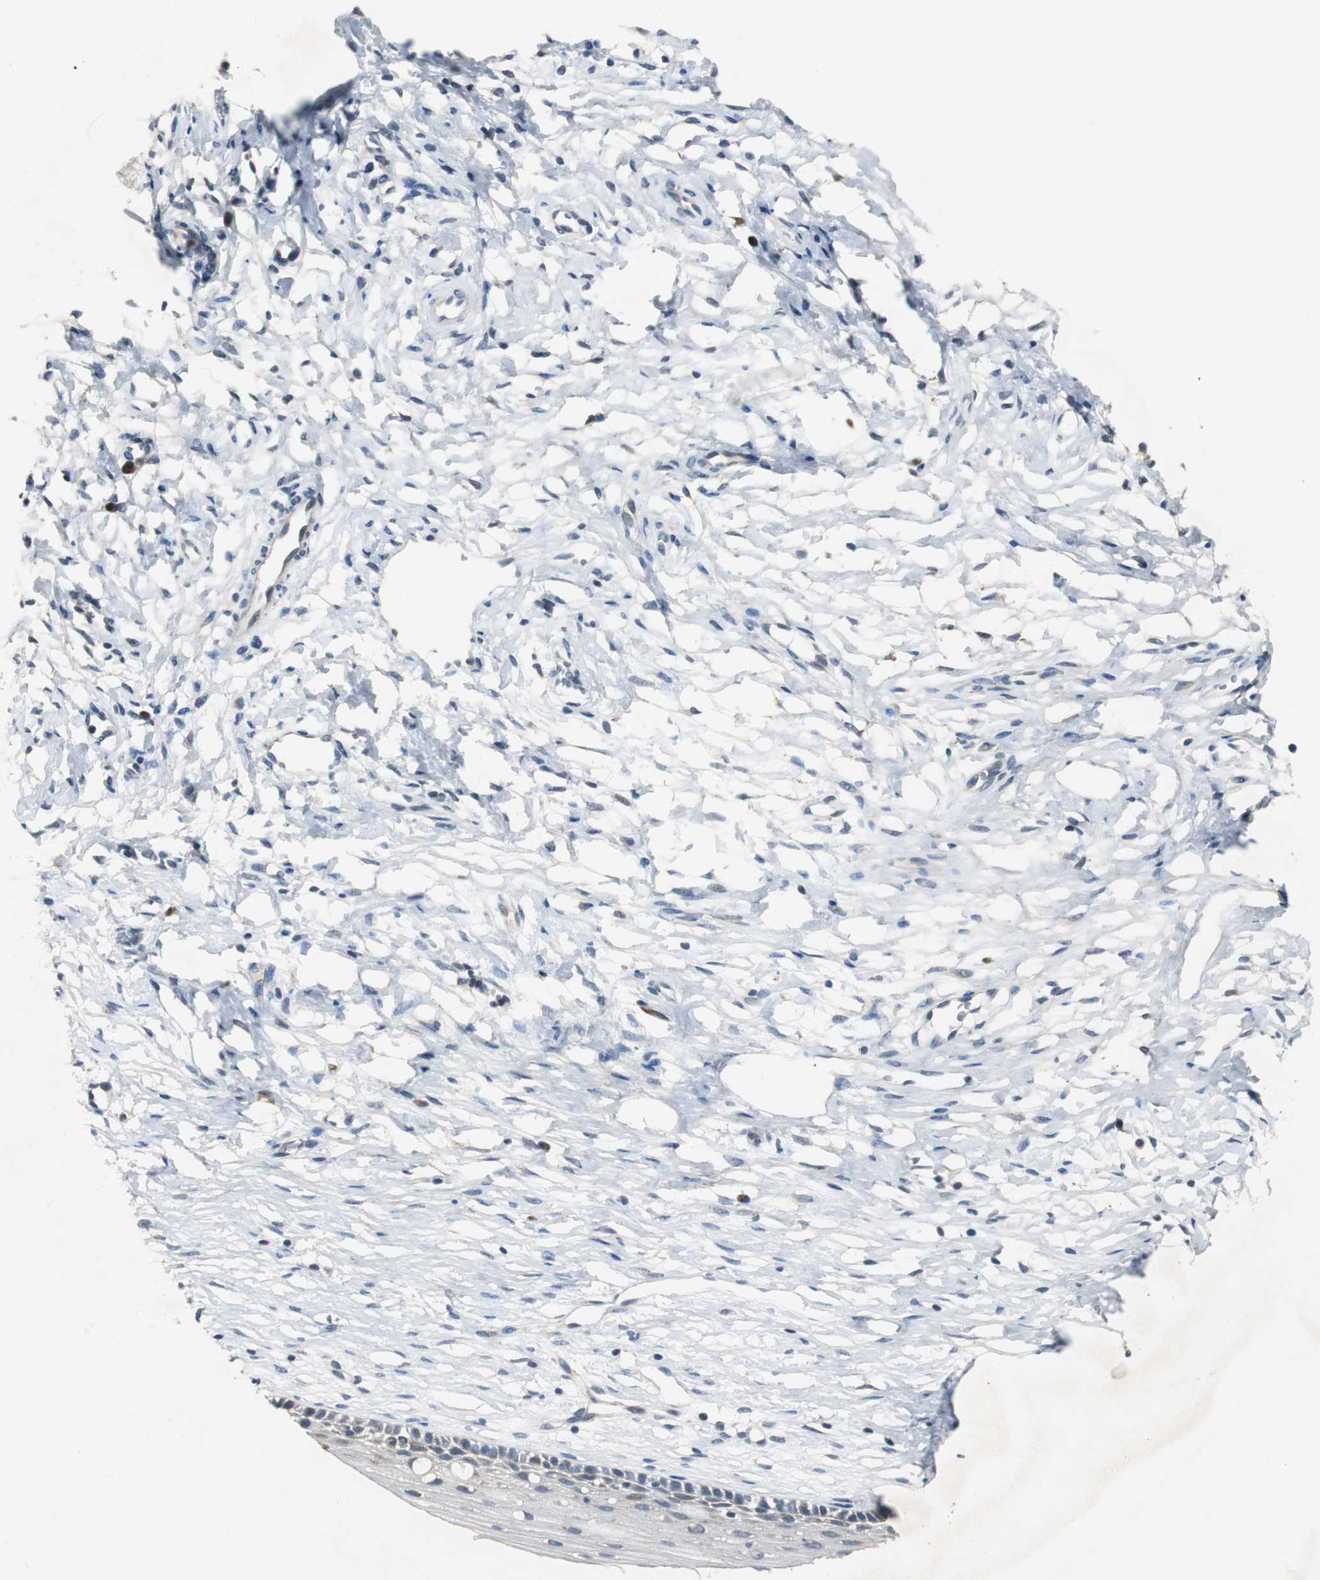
{"staining": {"intensity": "weak", "quantity": ">75%", "location": "cytoplasmic/membranous"}, "tissue": "cervix", "cell_type": "Glandular cells", "image_type": "normal", "snomed": [{"axis": "morphology", "description": "Normal tissue, NOS"}, {"axis": "topography", "description": "Cervix"}], "caption": "High-magnification brightfield microscopy of unremarkable cervix stained with DAB (3,3'-diaminobenzidine) (brown) and counterstained with hematoxylin (blue). glandular cells exhibit weak cytoplasmic/membranous expression is seen in approximately>75% of cells. (IHC, brightfield microscopy, high magnification).", "gene": "MYT1", "patient": {"sex": "female", "age": 46}}